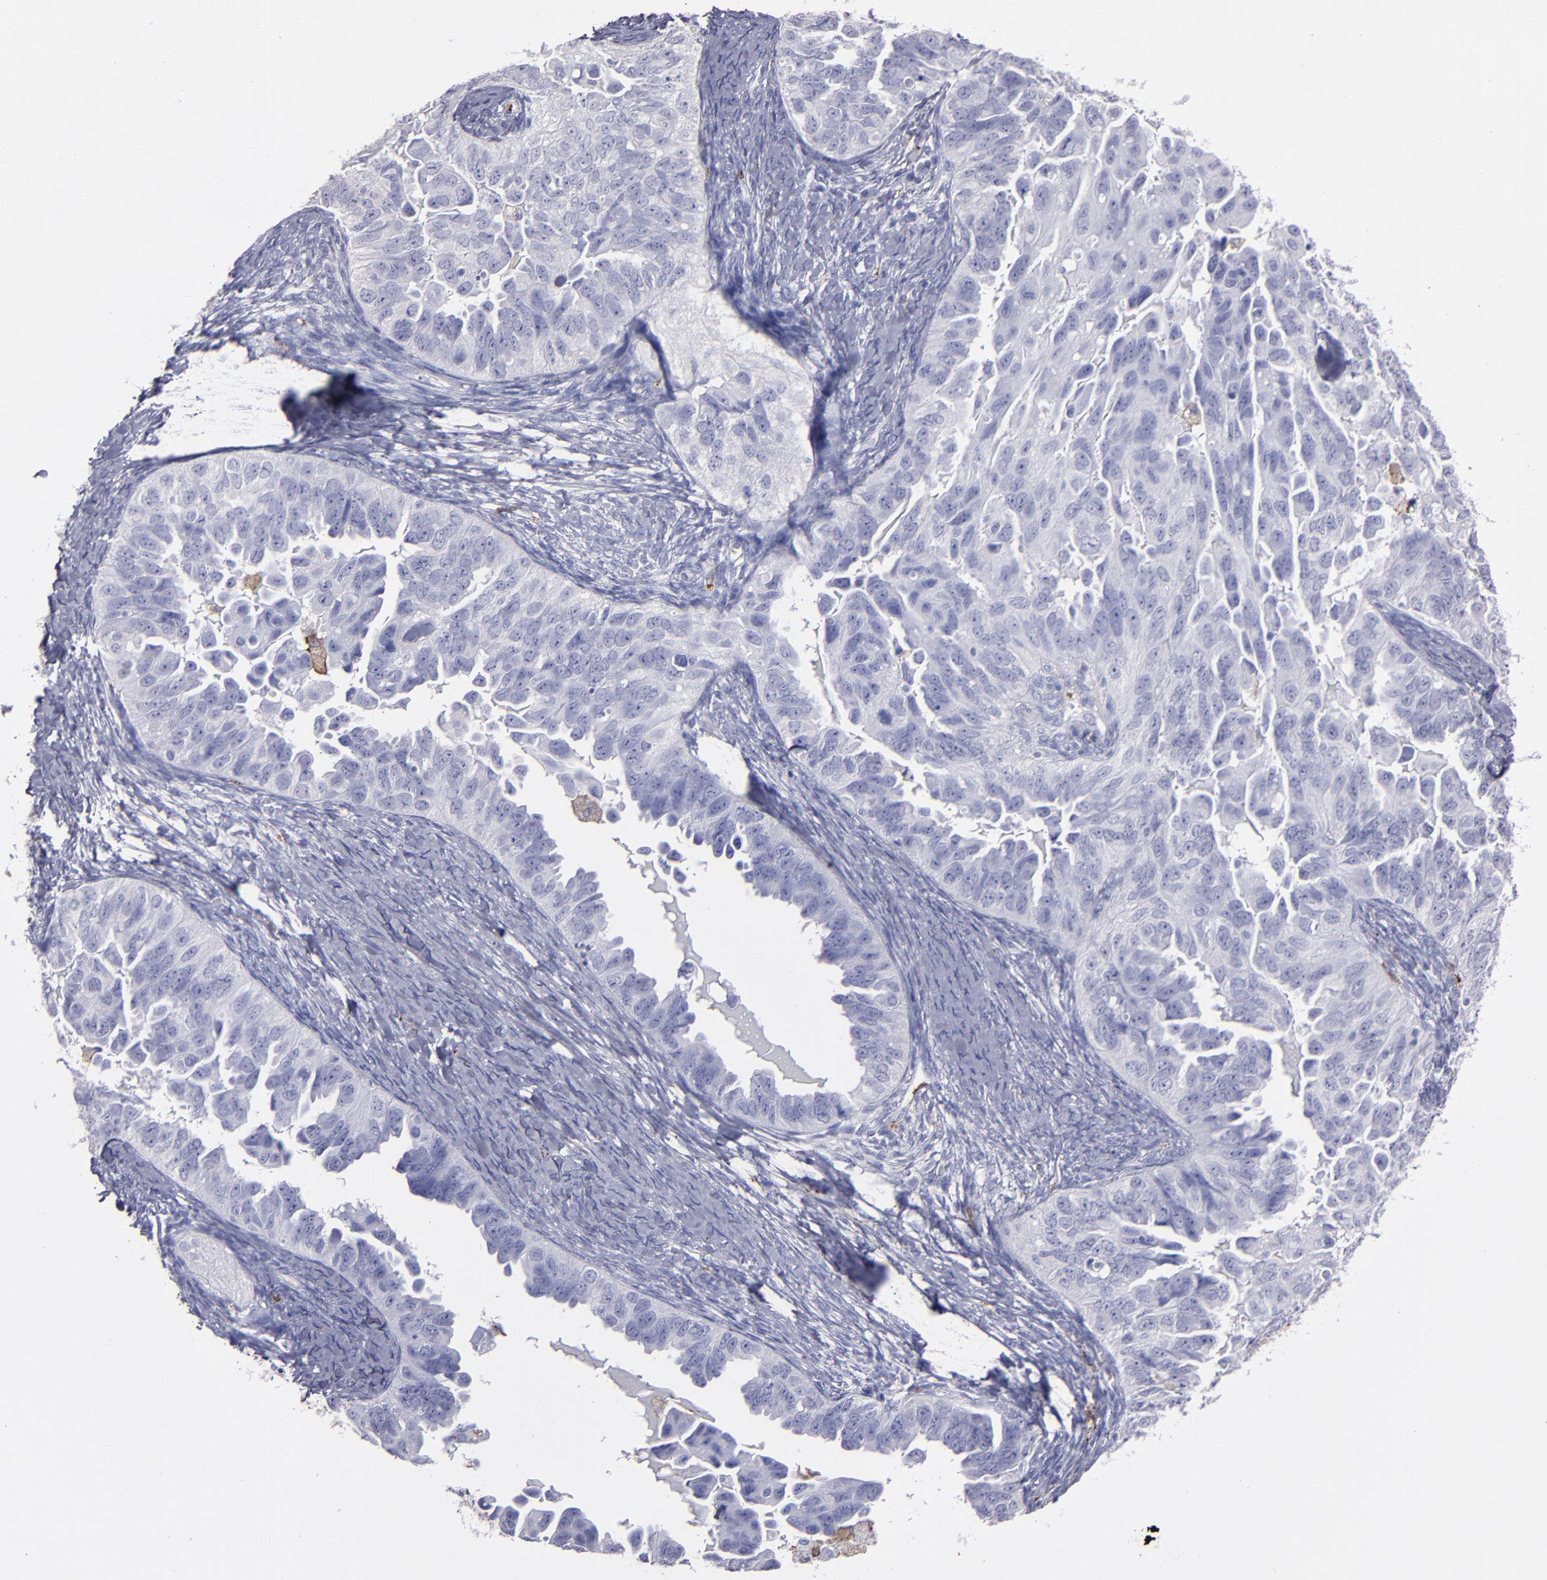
{"staining": {"intensity": "negative", "quantity": "none", "location": "none"}, "tissue": "ovarian cancer", "cell_type": "Tumor cells", "image_type": "cancer", "snomed": [{"axis": "morphology", "description": "Cystadenocarcinoma, serous, NOS"}, {"axis": "topography", "description": "Ovary"}], "caption": "Immunohistochemical staining of human serous cystadenocarcinoma (ovarian) shows no significant positivity in tumor cells.", "gene": "CD36", "patient": {"sex": "female", "age": 82}}